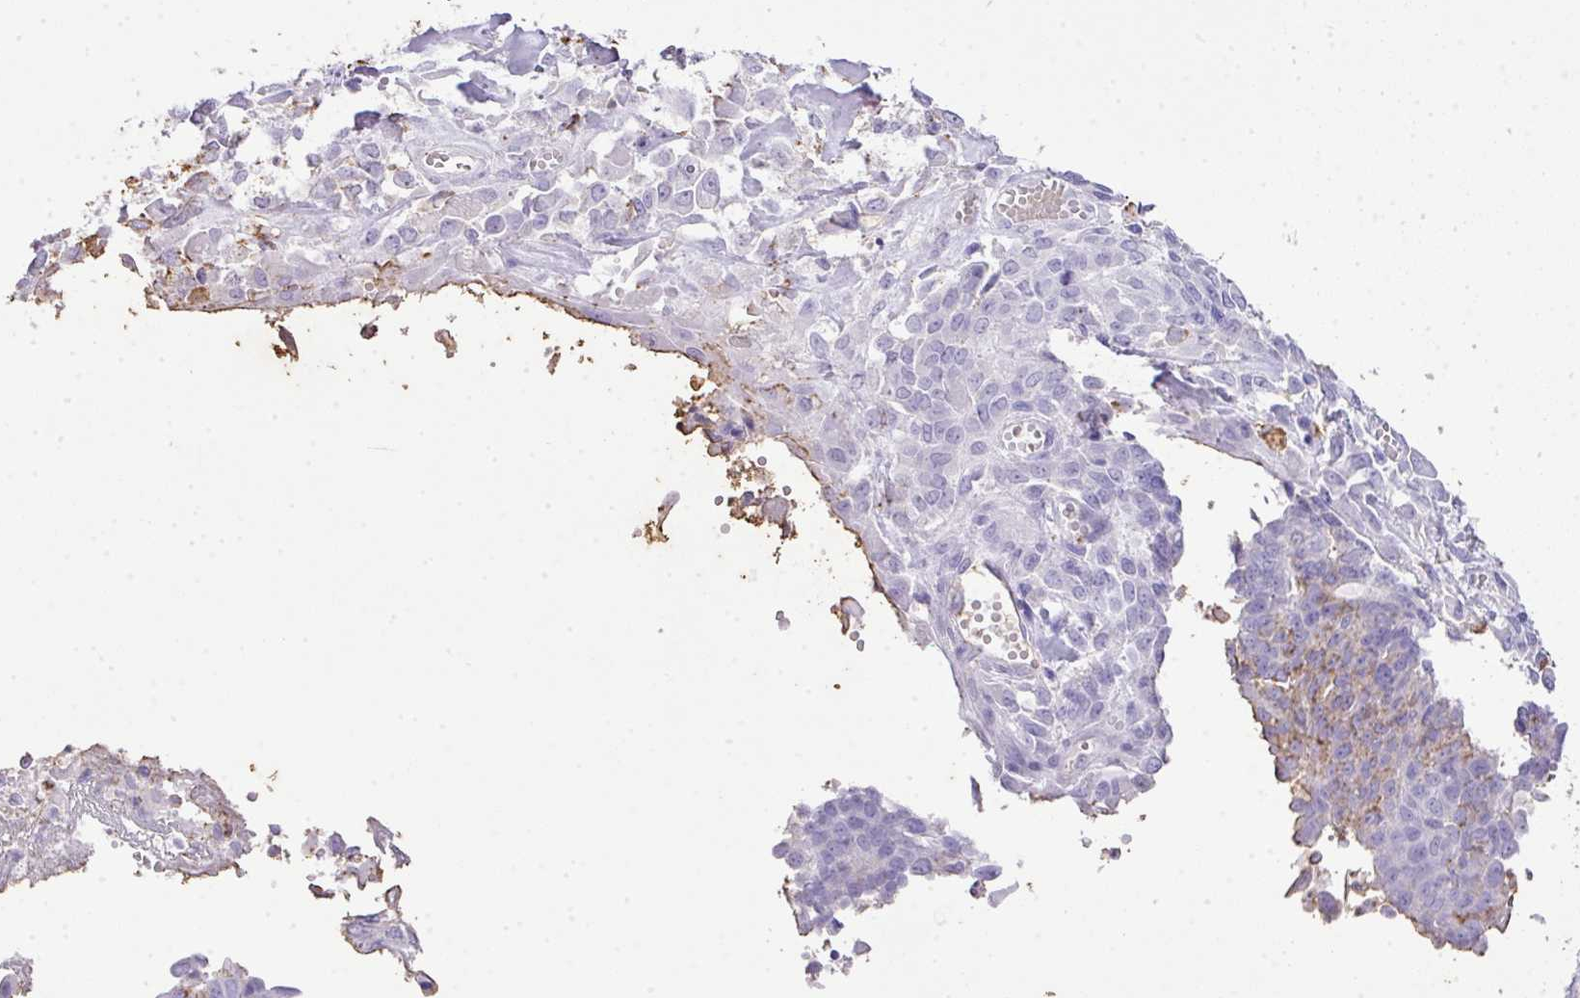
{"staining": {"intensity": "negative", "quantity": "none", "location": "none"}, "tissue": "endometrial cancer", "cell_type": "Tumor cells", "image_type": "cancer", "snomed": [{"axis": "morphology", "description": "Adenocarcinoma, NOS"}, {"axis": "topography", "description": "Endometrium"}], "caption": "Tumor cells show no significant protein expression in adenocarcinoma (endometrial).", "gene": "KCNJ11", "patient": {"sex": "female", "age": 32}}